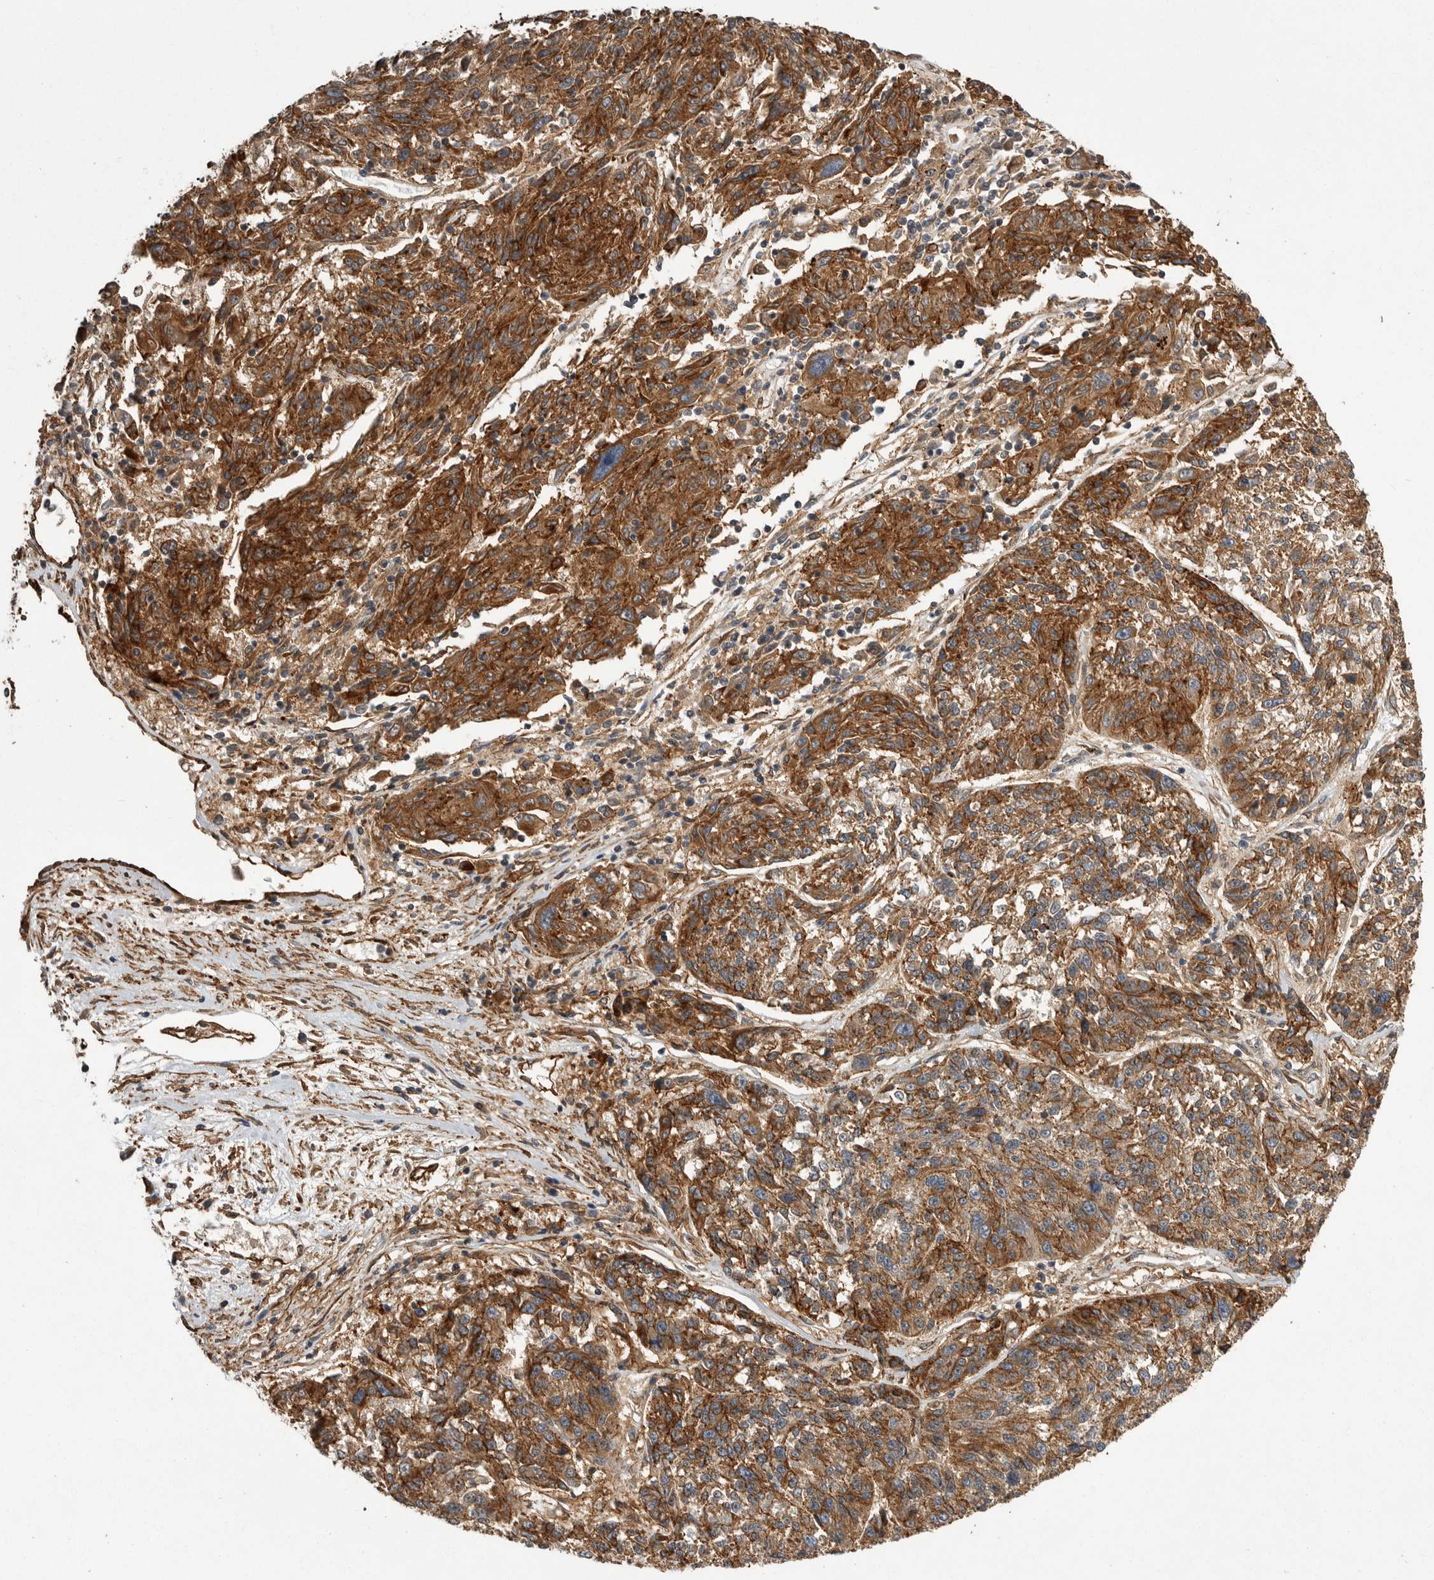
{"staining": {"intensity": "strong", "quantity": ">75%", "location": "cytoplasmic/membranous"}, "tissue": "melanoma", "cell_type": "Tumor cells", "image_type": "cancer", "snomed": [{"axis": "morphology", "description": "Malignant melanoma, NOS"}, {"axis": "topography", "description": "Skin"}], "caption": "The image demonstrates a brown stain indicating the presence of a protein in the cytoplasmic/membranous of tumor cells in melanoma. Nuclei are stained in blue.", "gene": "NECTIN1", "patient": {"sex": "male", "age": 53}}